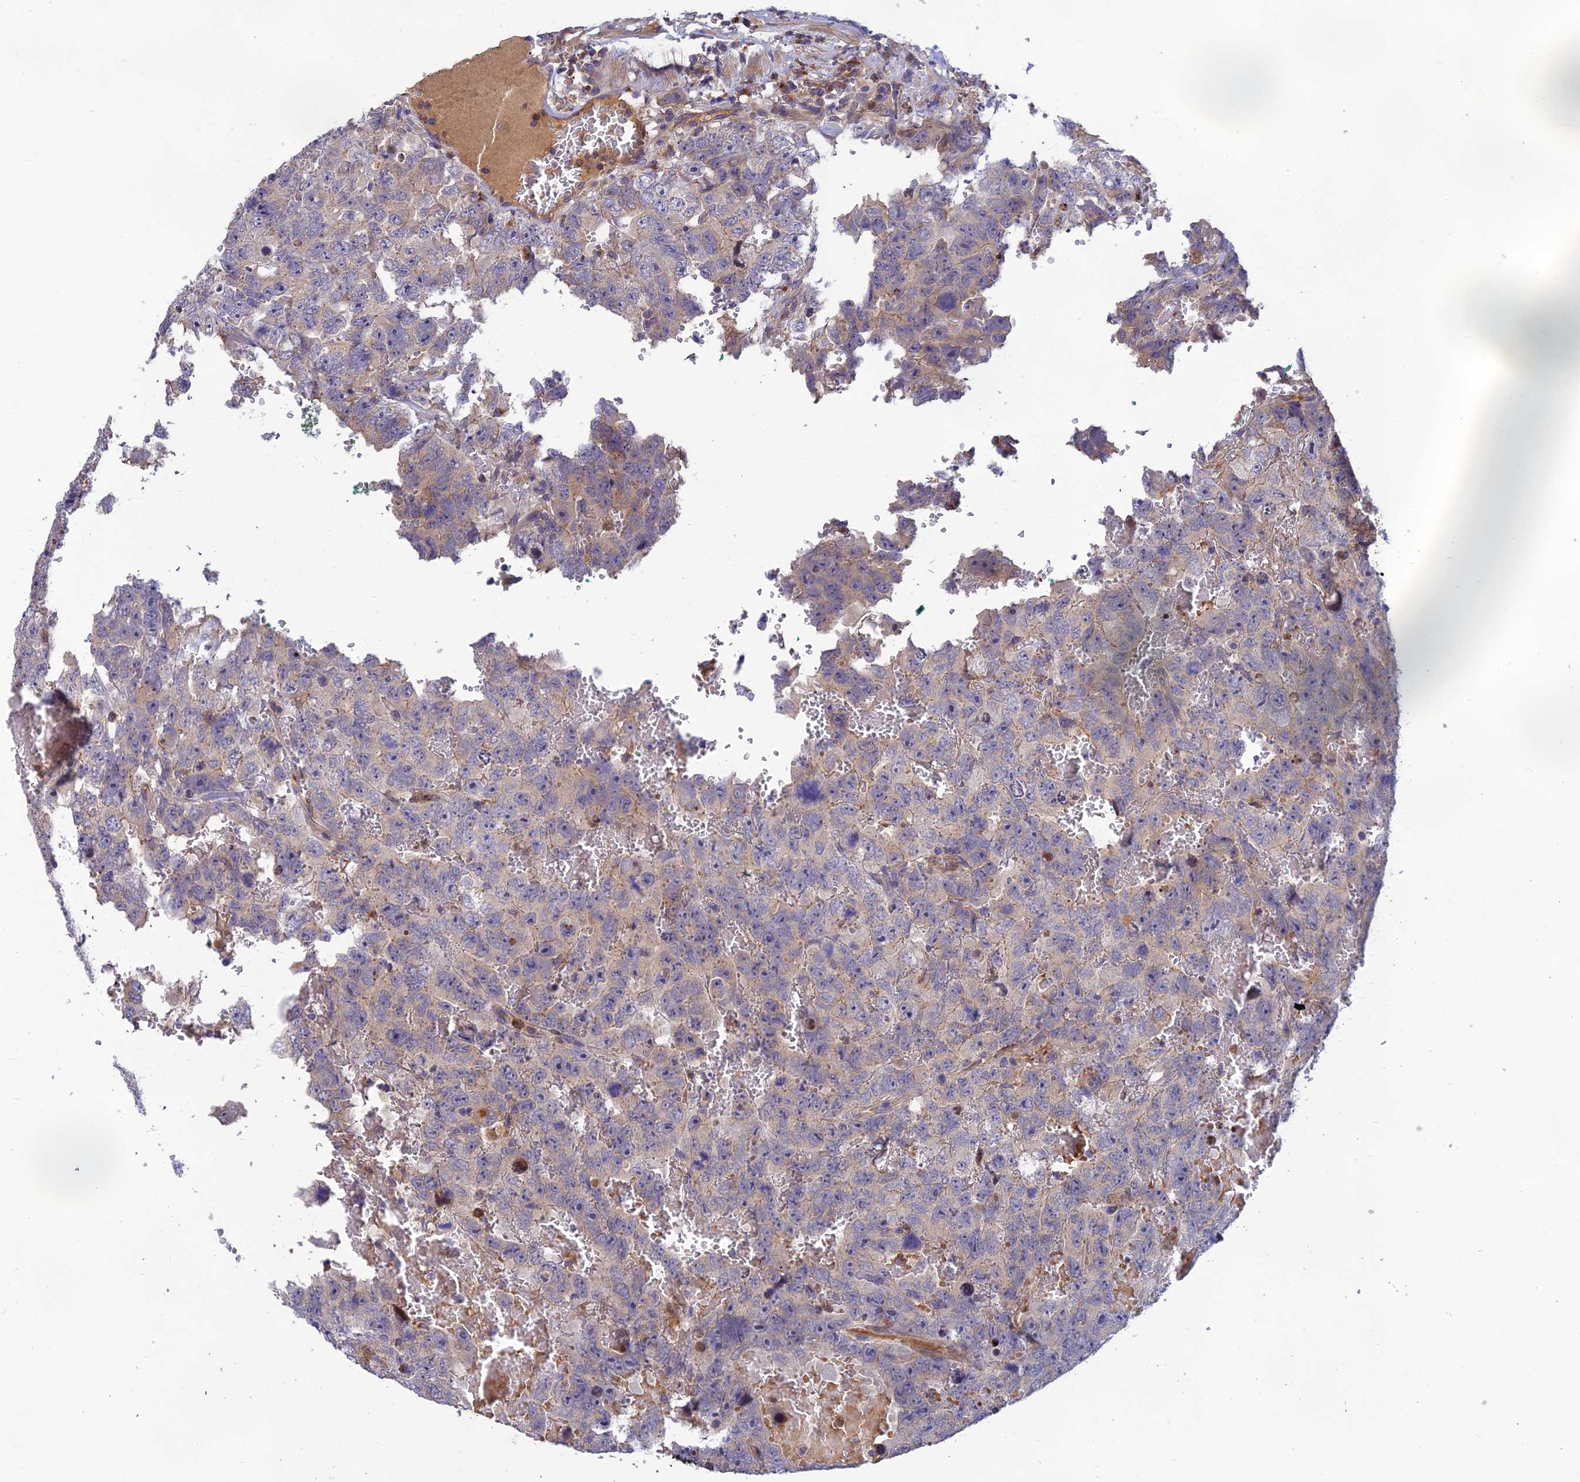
{"staining": {"intensity": "negative", "quantity": "none", "location": "none"}, "tissue": "testis cancer", "cell_type": "Tumor cells", "image_type": "cancer", "snomed": [{"axis": "morphology", "description": "Carcinoma, Embryonal, NOS"}, {"axis": "topography", "description": "Testis"}], "caption": "IHC photomicrograph of neoplastic tissue: testis embryonal carcinoma stained with DAB displays no significant protein positivity in tumor cells.", "gene": "FAM151B", "patient": {"sex": "male", "age": 45}}